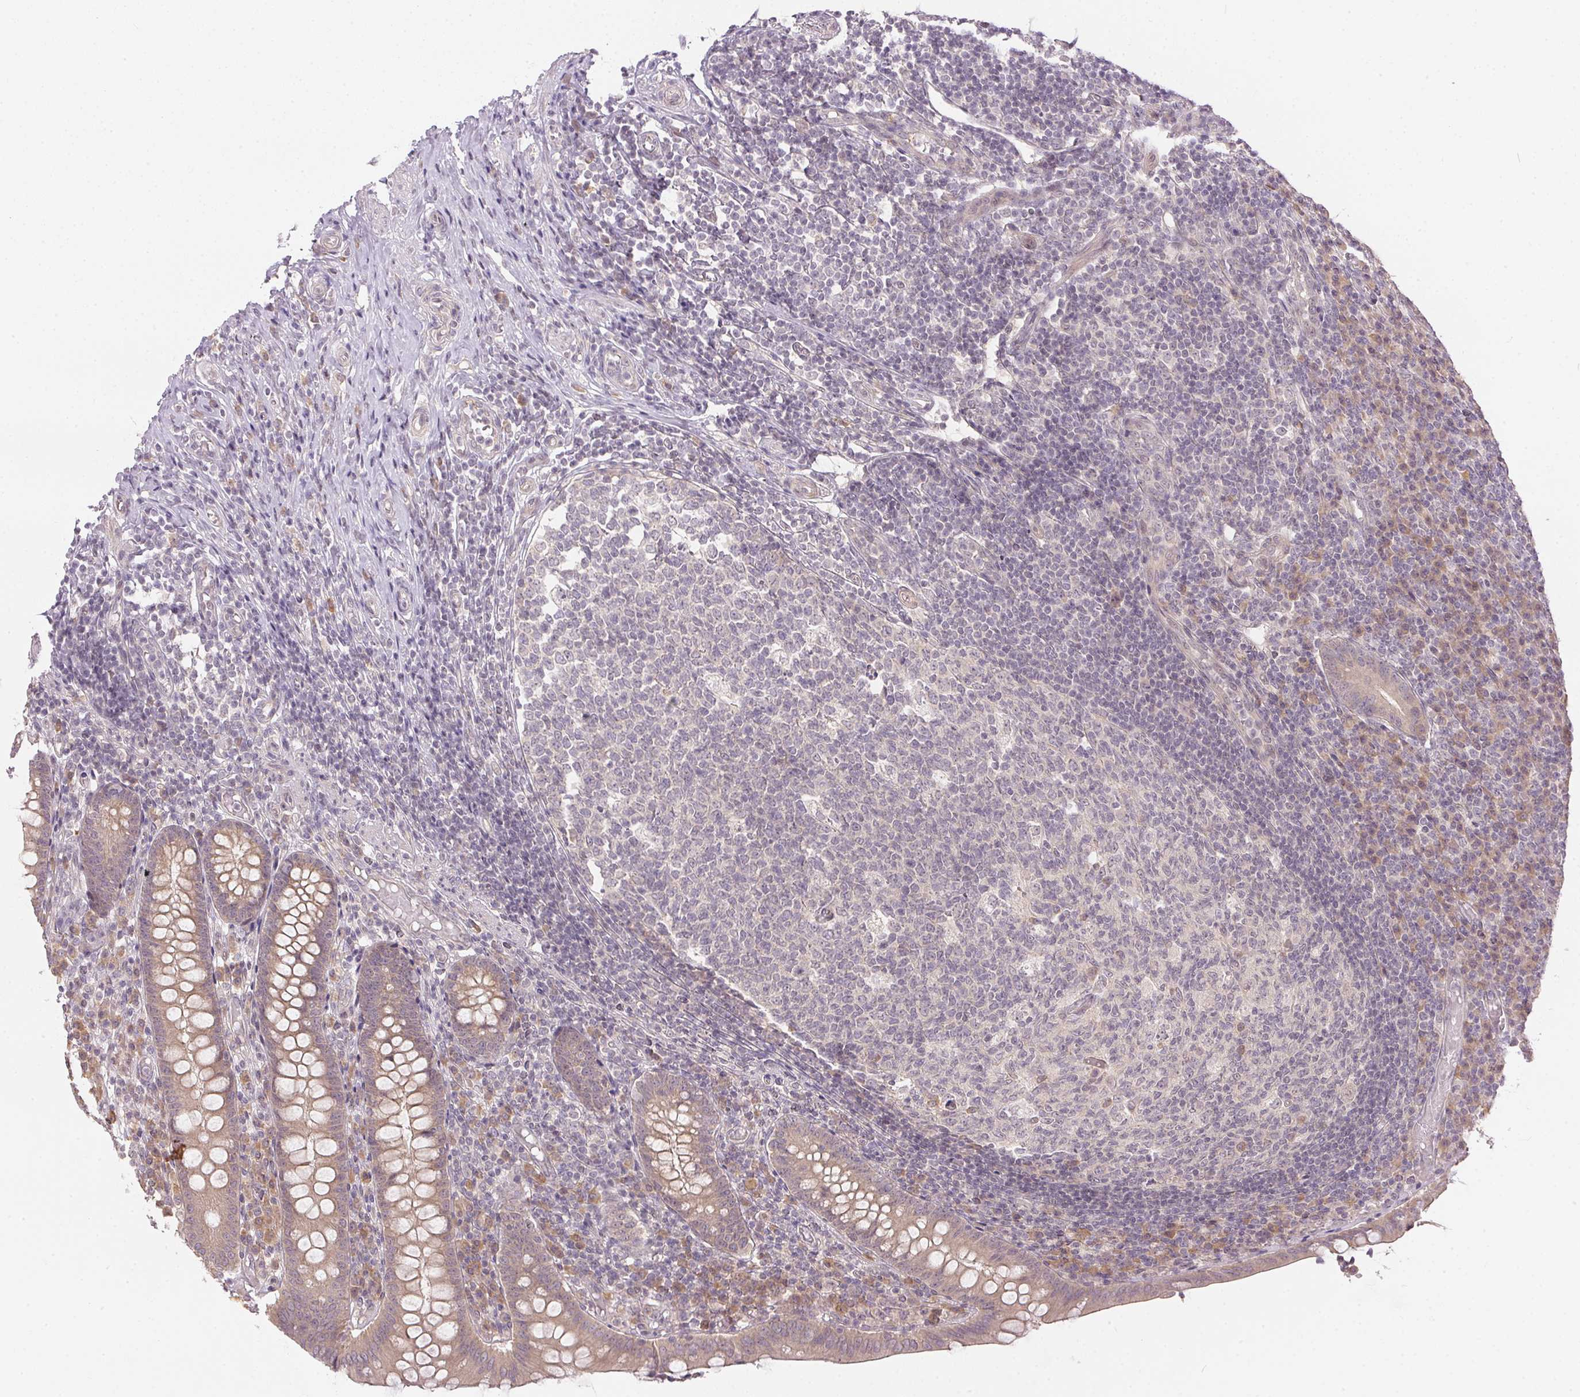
{"staining": {"intensity": "weak", "quantity": ">75%", "location": "cytoplasmic/membranous"}, "tissue": "appendix", "cell_type": "Glandular cells", "image_type": "normal", "snomed": [{"axis": "morphology", "description": "Normal tissue, NOS"}, {"axis": "topography", "description": "Appendix"}], "caption": "Immunohistochemistry (IHC) of normal human appendix demonstrates low levels of weak cytoplasmic/membranous expression in about >75% of glandular cells.", "gene": "TTC23L", "patient": {"sex": "male", "age": 18}}